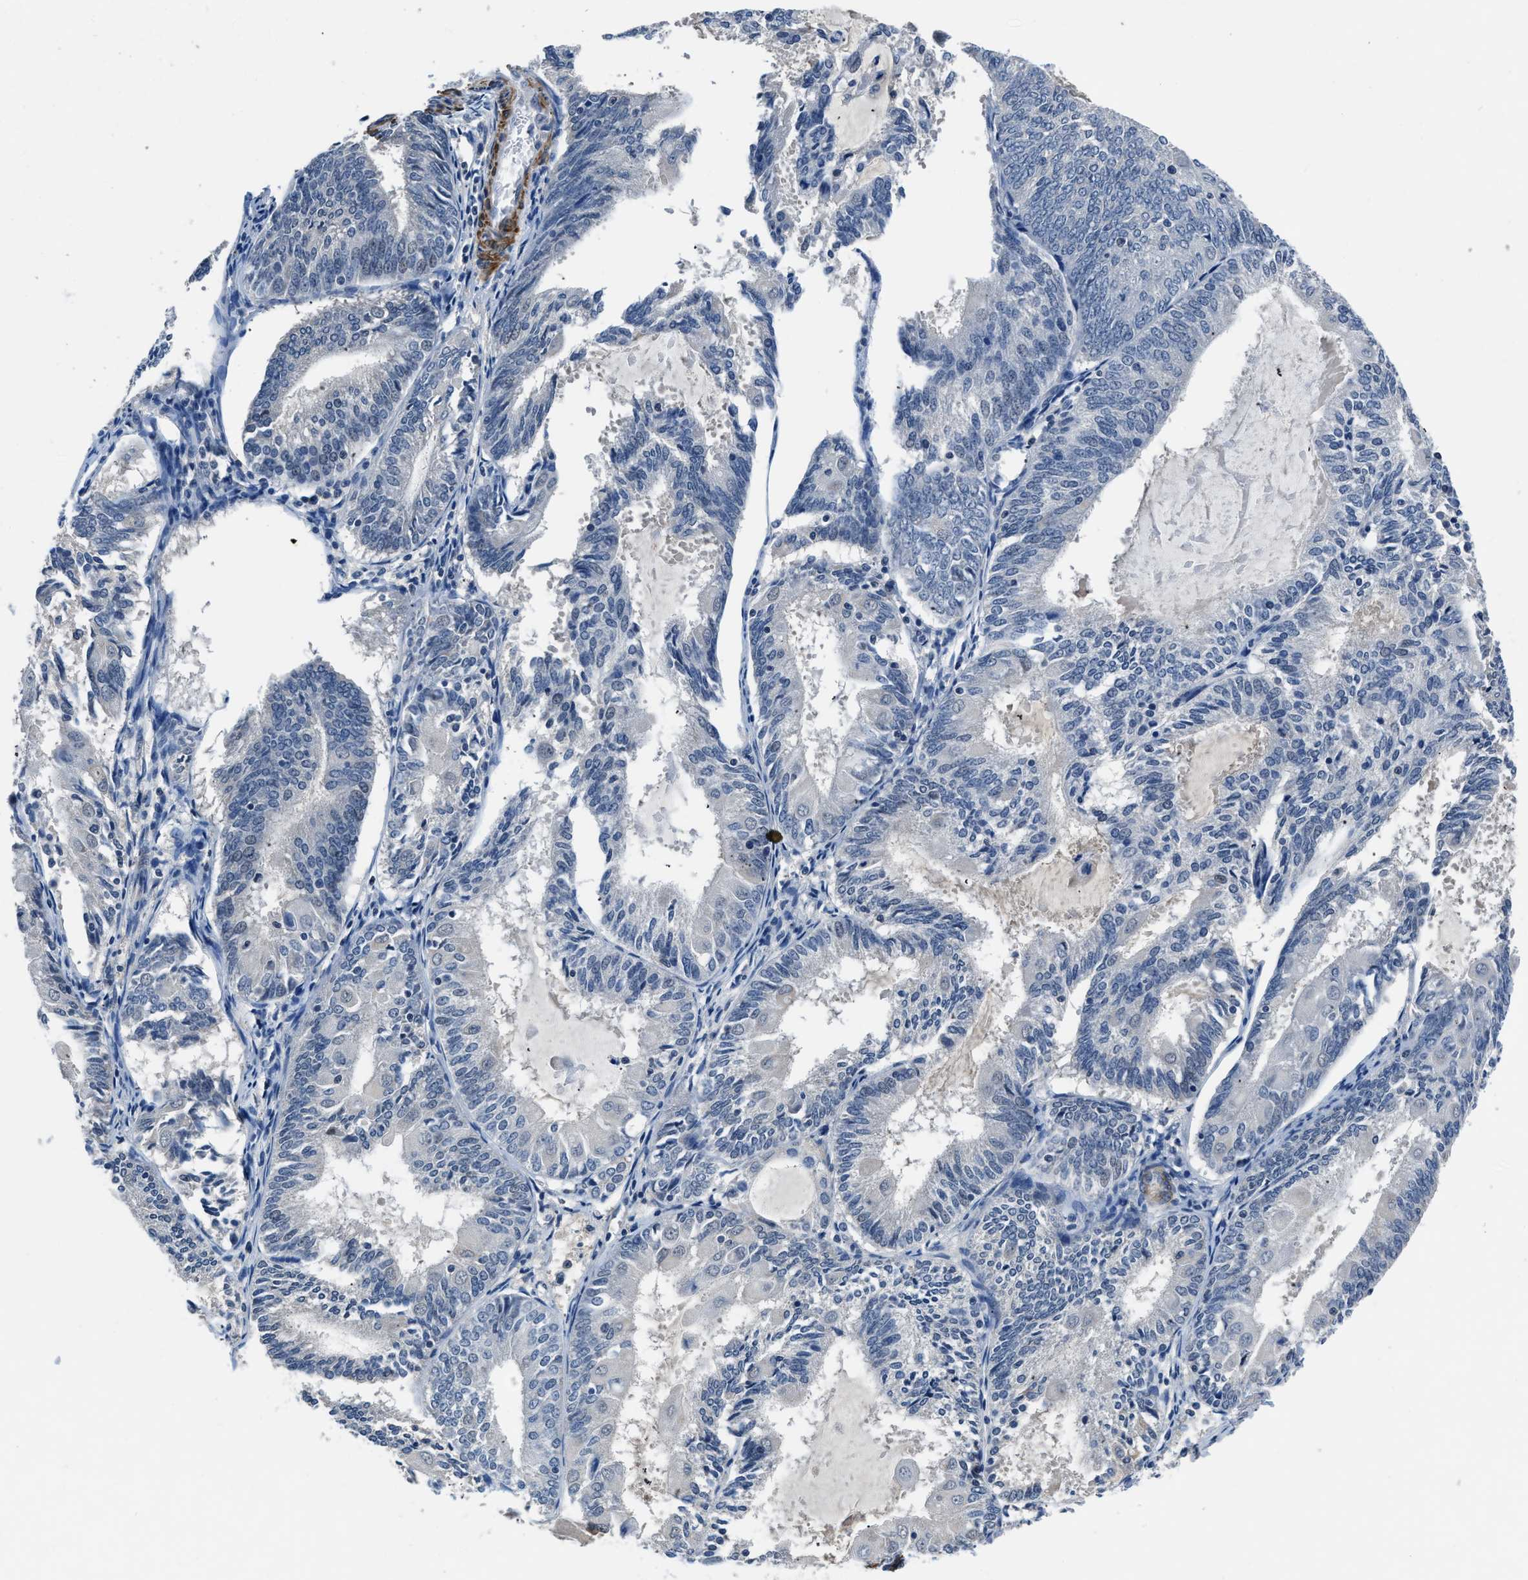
{"staining": {"intensity": "negative", "quantity": "none", "location": "none"}, "tissue": "endometrial cancer", "cell_type": "Tumor cells", "image_type": "cancer", "snomed": [{"axis": "morphology", "description": "Adenocarcinoma, NOS"}, {"axis": "topography", "description": "Endometrium"}], "caption": "Immunohistochemical staining of adenocarcinoma (endometrial) displays no significant expression in tumor cells. (Brightfield microscopy of DAB immunohistochemistry at high magnification).", "gene": "LANCL2", "patient": {"sex": "female", "age": 81}}